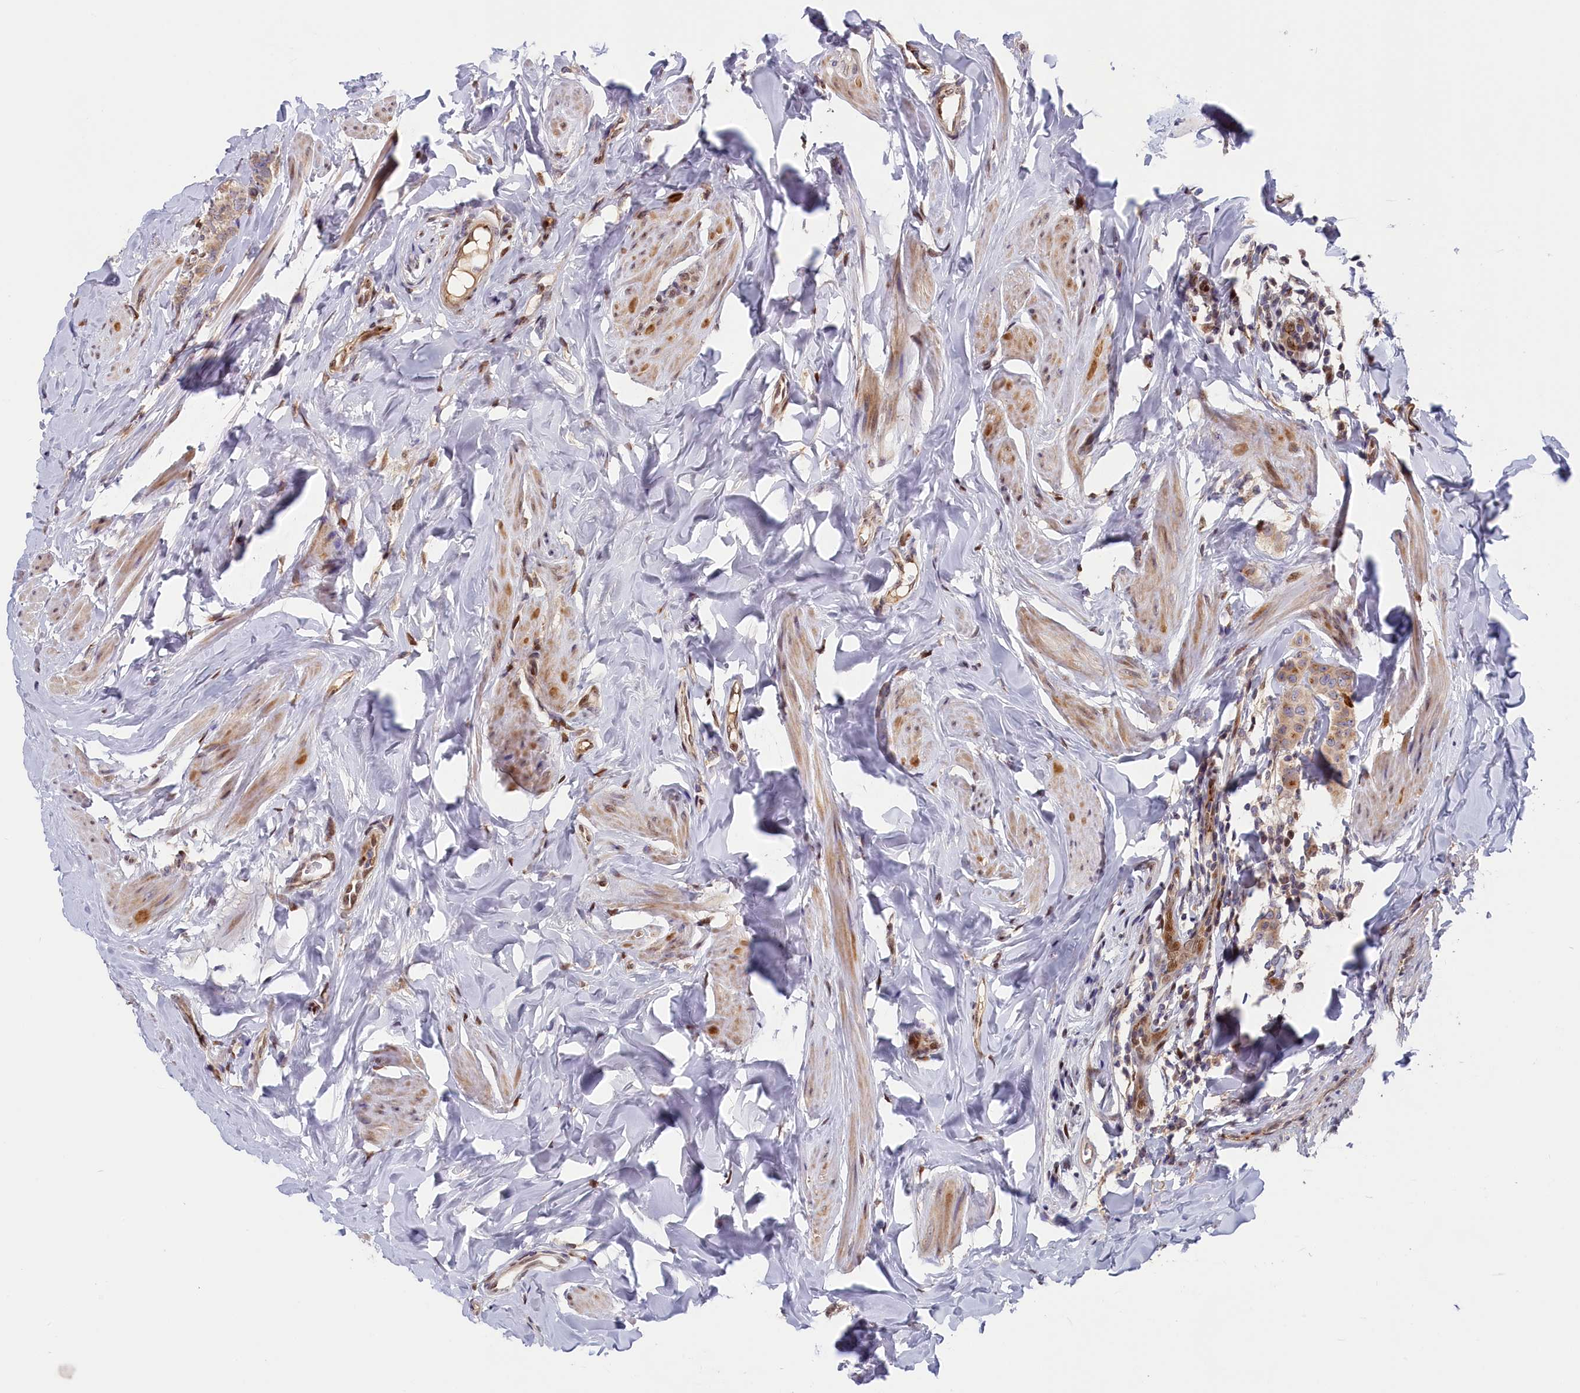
{"staining": {"intensity": "weak", "quantity": "25%-75%", "location": "cytoplasmic/membranous"}, "tissue": "breast cancer", "cell_type": "Tumor cells", "image_type": "cancer", "snomed": [{"axis": "morphology", "description": "Duct carcinoma"}, {"axis": "topography", "description": "Breast"}], "caption": "IHC image of neoplastic tissue: human breast cancer (invasive ductal carcinoma) stained using immunohistochemistry reveals low levels of weak protein expression localized specifically in the cytoplasmic/membranous of tumor cells, appearing as a cytoplasmic/membranous brown color.", "gene": "CHST12", "patient": {"sex": "female", "age": 40}}